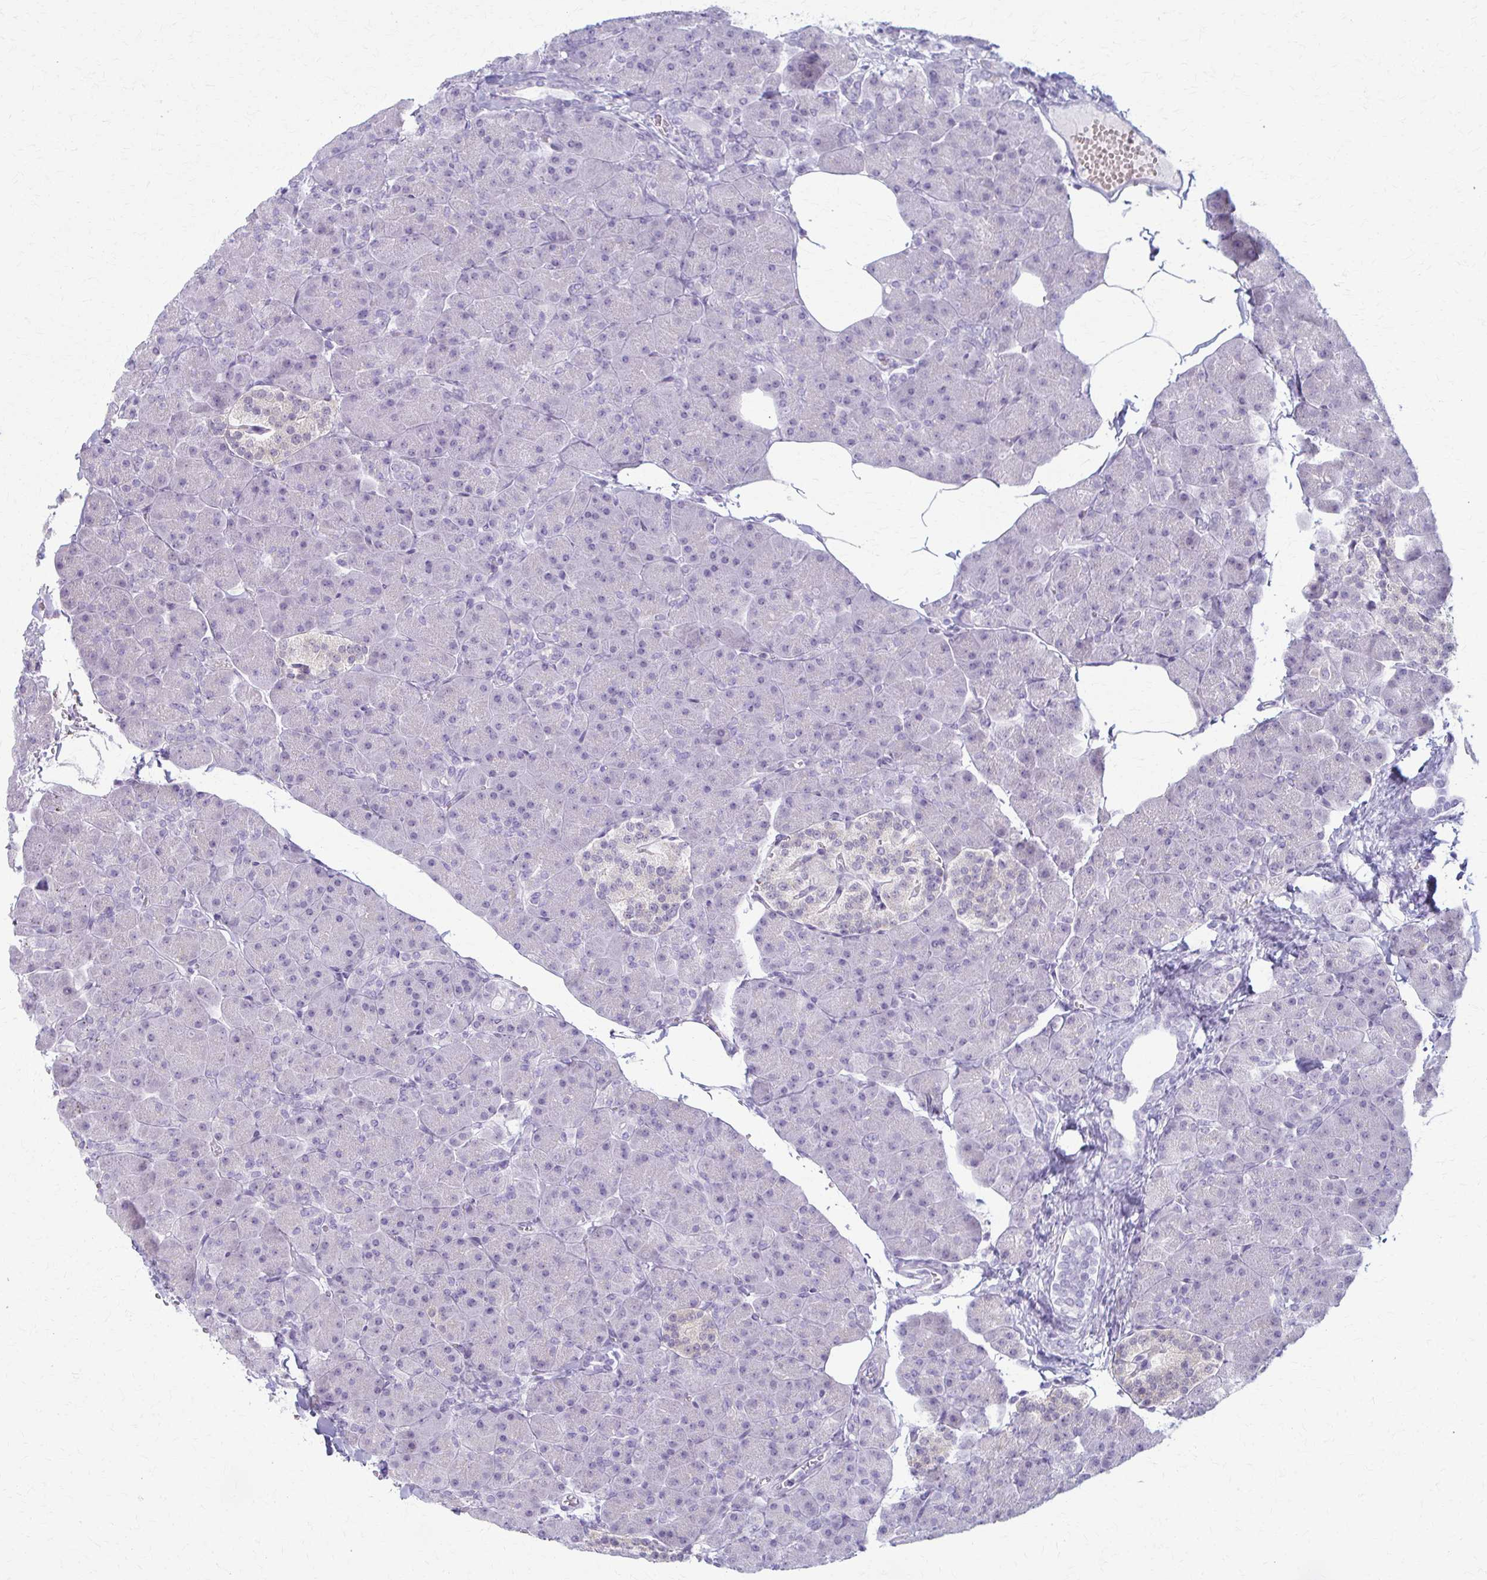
{"staining": {"intensity": "negative", "quantity": "none", "location": "none"}, "tissue": "pancreas", "cell_type": "Exocrine glandular cells", "image_type": "normal", "snomed": [{"axis": "morphology", "description": "Normal tissue, NOS"}, {"axis": "topography", "description": "Pancreas"}], "caption": "Histopathology image shows no protein staining in exocrine glandular cells of unremarkable pancreas.", "gene": "LDLRAP1", "patient": {"sex": "male", "age": 35}}